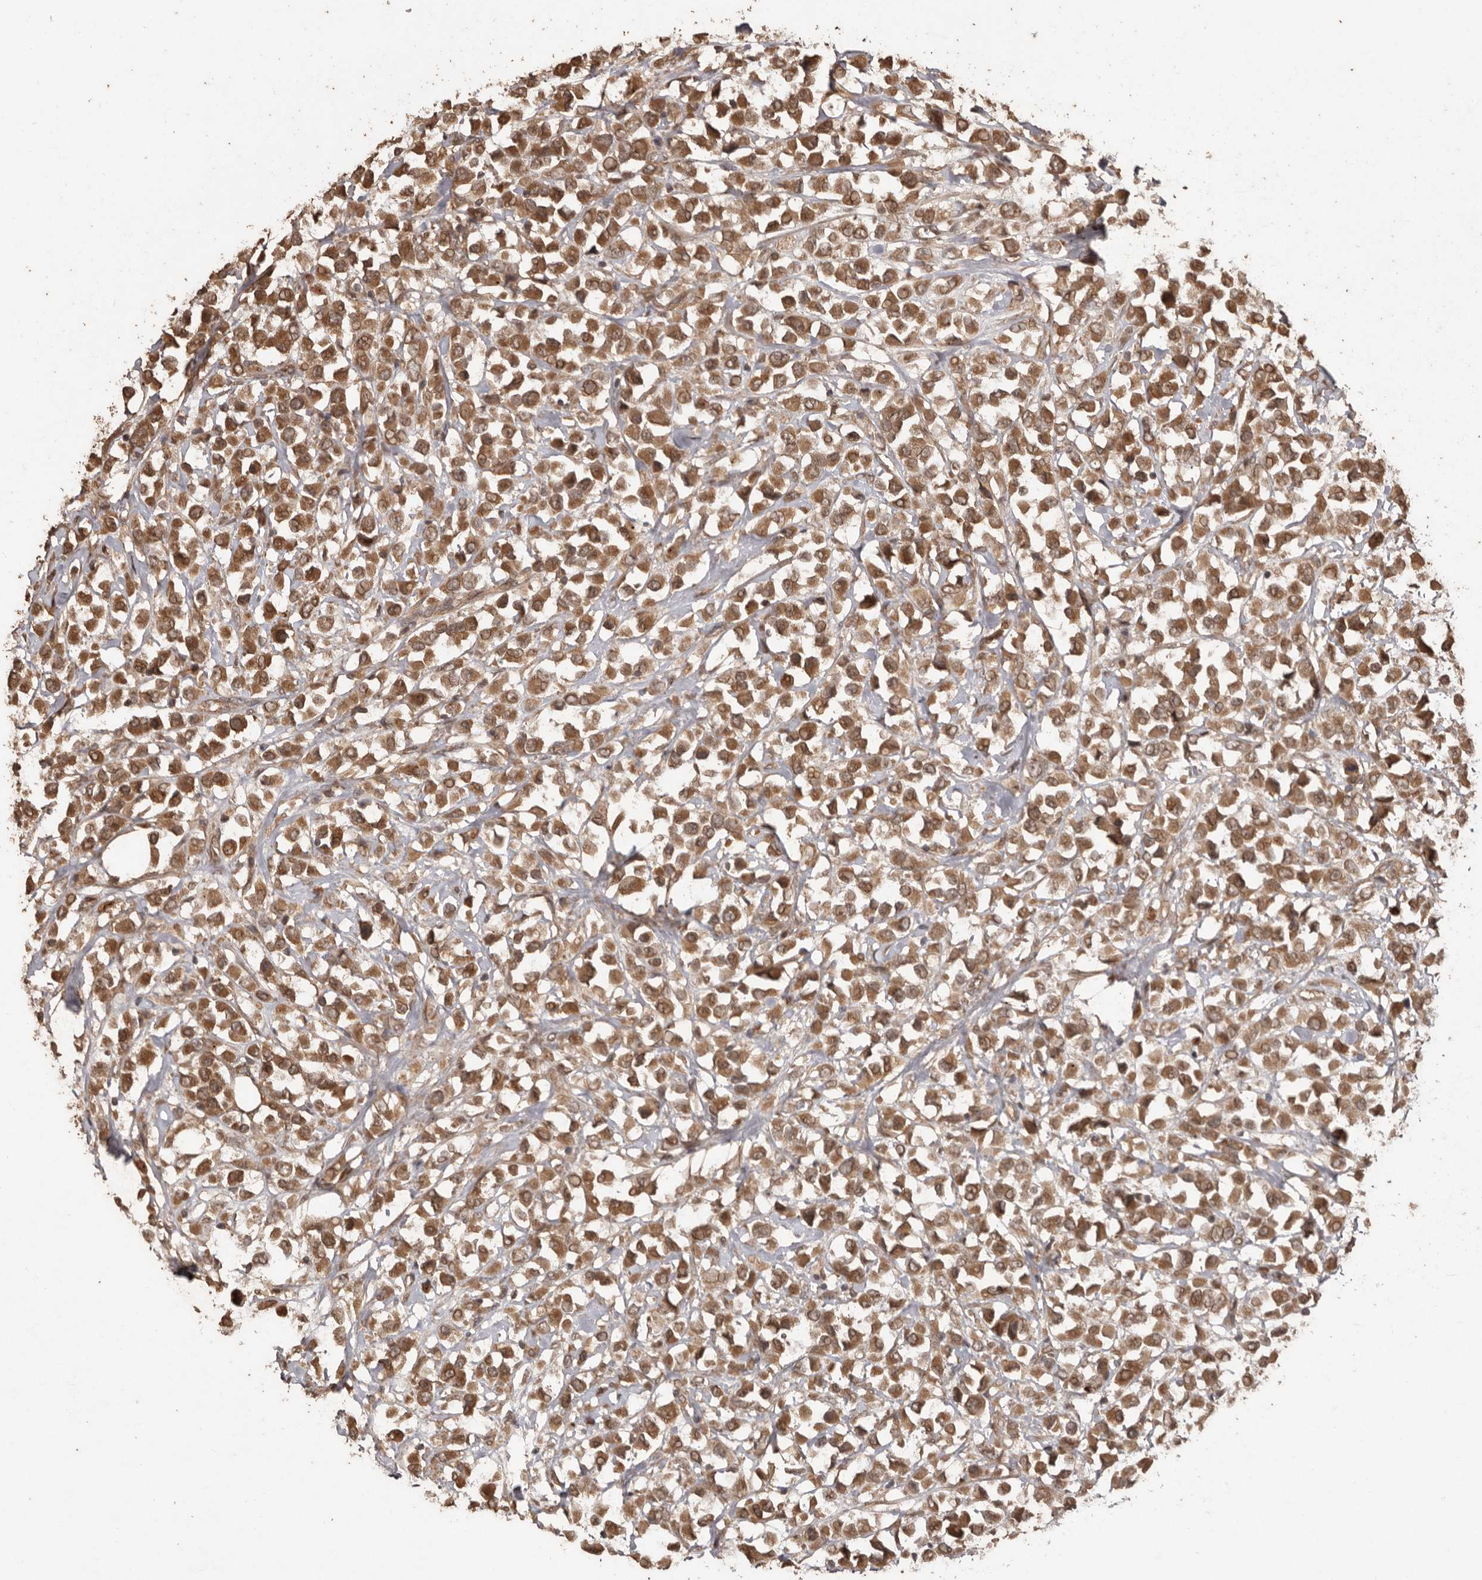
{"staining": {"intensity": "moderate", "quantity": ">75%", "location": "cytoplasmic/membranous,nuclear"}, "tissue": "breast cancer", "cell_type": "Tumor cells", "image_type": "cancer", "snomed": [{"axis": "morphology", "description": "Duct carcinoma"}, {"axis": "topography", "description": "Breast"}], "caption": "Immunohistochemistry (IHC) photomicrograph of human breast cancer stained for a protein (brown), which reveals medium levels of moderate cytoplasmic/membranous and nuclear positivity in approximately >75% of tumor cells.", "gene": "NUP43", "patient": {"sex": "female", "age": 61}}